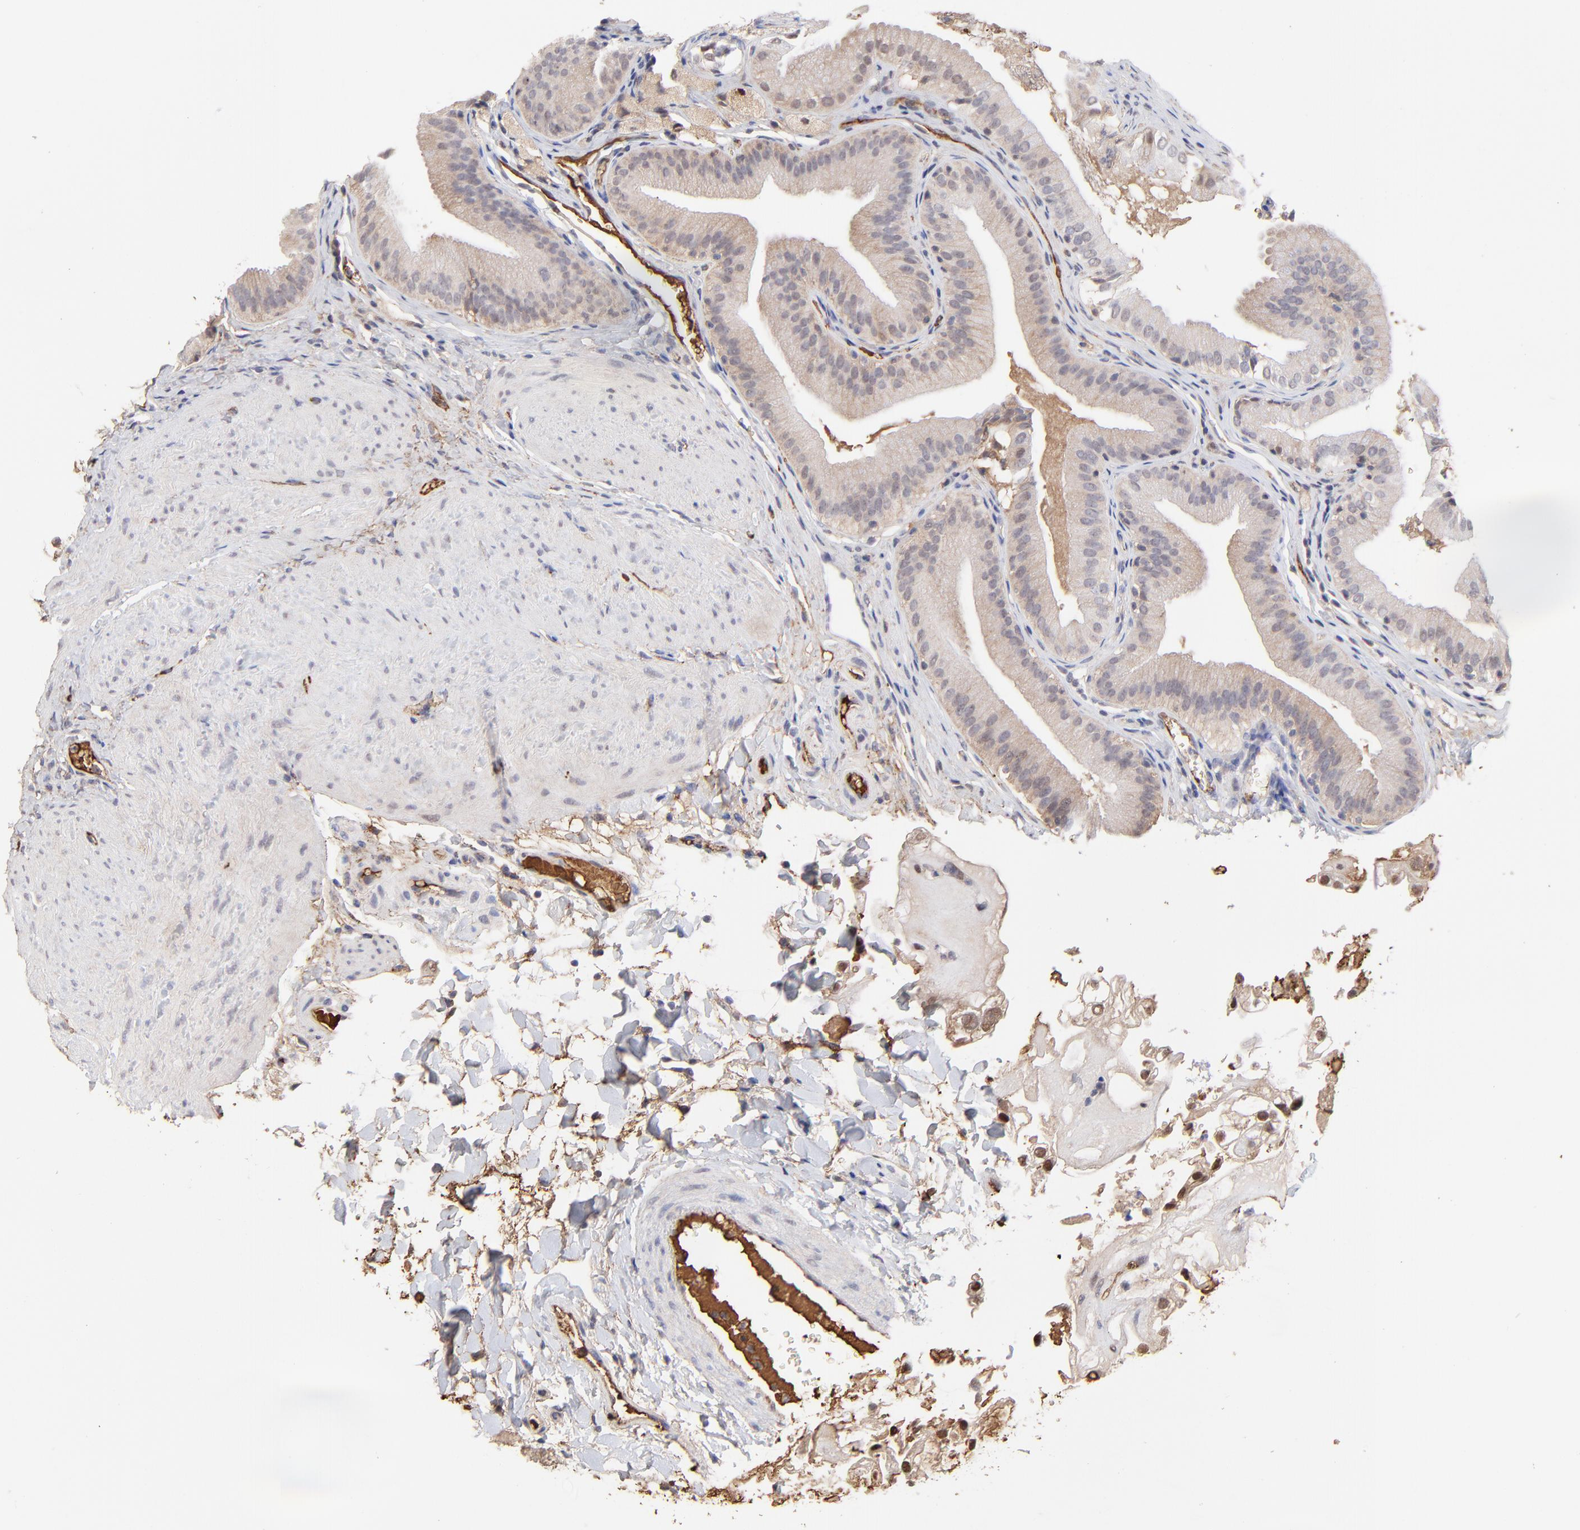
{"staining": {"intensity": "moderate", "quantity": "25%-75%", "location": "cytoplasmic/membranous,nuclear"}, "tissue": "gallbladder", "cell_type": "Glandular cells", "image_type": "normal", "snomed": [{"axis": "morphology", "description": "Normal tissue, NOS"}, {"axis": "topography", "description": "Gallbladder"}], "caption": "Immunohistochemical staining of normal human gallbladder reveals 25%-75% levels of moderate cytoplasmic/membranous,nuclear protein expression in about 25%-75% of glandular cells. (Stains: DAB (3,3'-diaminobenzidine) in brown, nuclei in blue, Microscopy: brightfield microscopy at high magnification).", "gene": "PSMD14", "patient": {"sex": "female", "age": 24}}